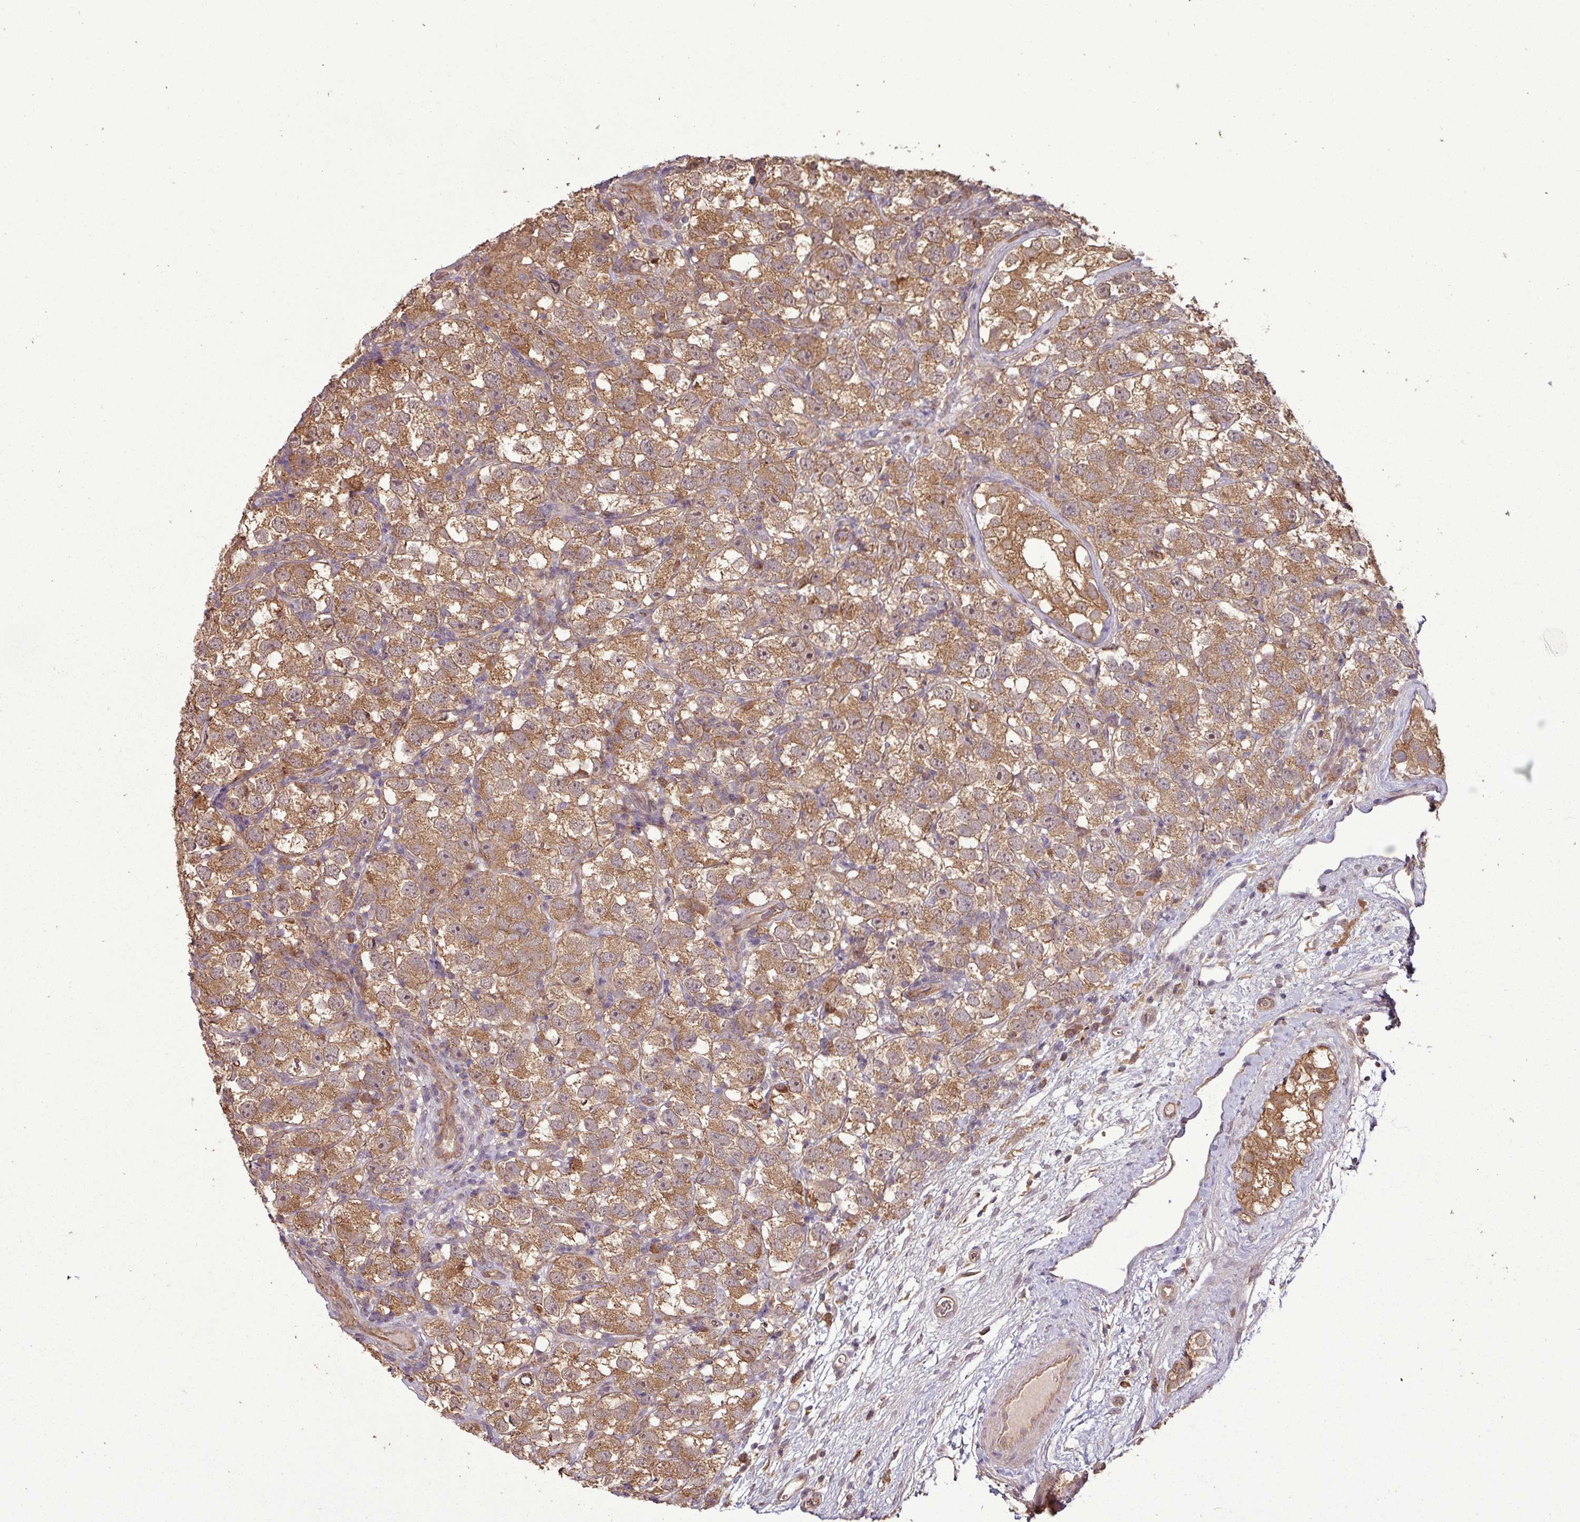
{"staining": {"intensity": "moderate", "quantity": ">75%", "location": "cytoplasmic/membranous"}, "tissue": "testis cancer", "cell_type": "Tumor cells", "image_type": "cancer", "snomed": [{"axis": "morphology", "description": "Seminoma, NOS"}, {"axis": "topography", "description": "Testis"}], "caption": "IHC histopathology image of seminoma (testis) stained for a protein (brown), which exhibits medium levels of moderate cytoplasmic/membranous staining in about >75% of tumor cells.", "gene": "NT5C3A", "patient": {"sex": "male", "age": 26}}